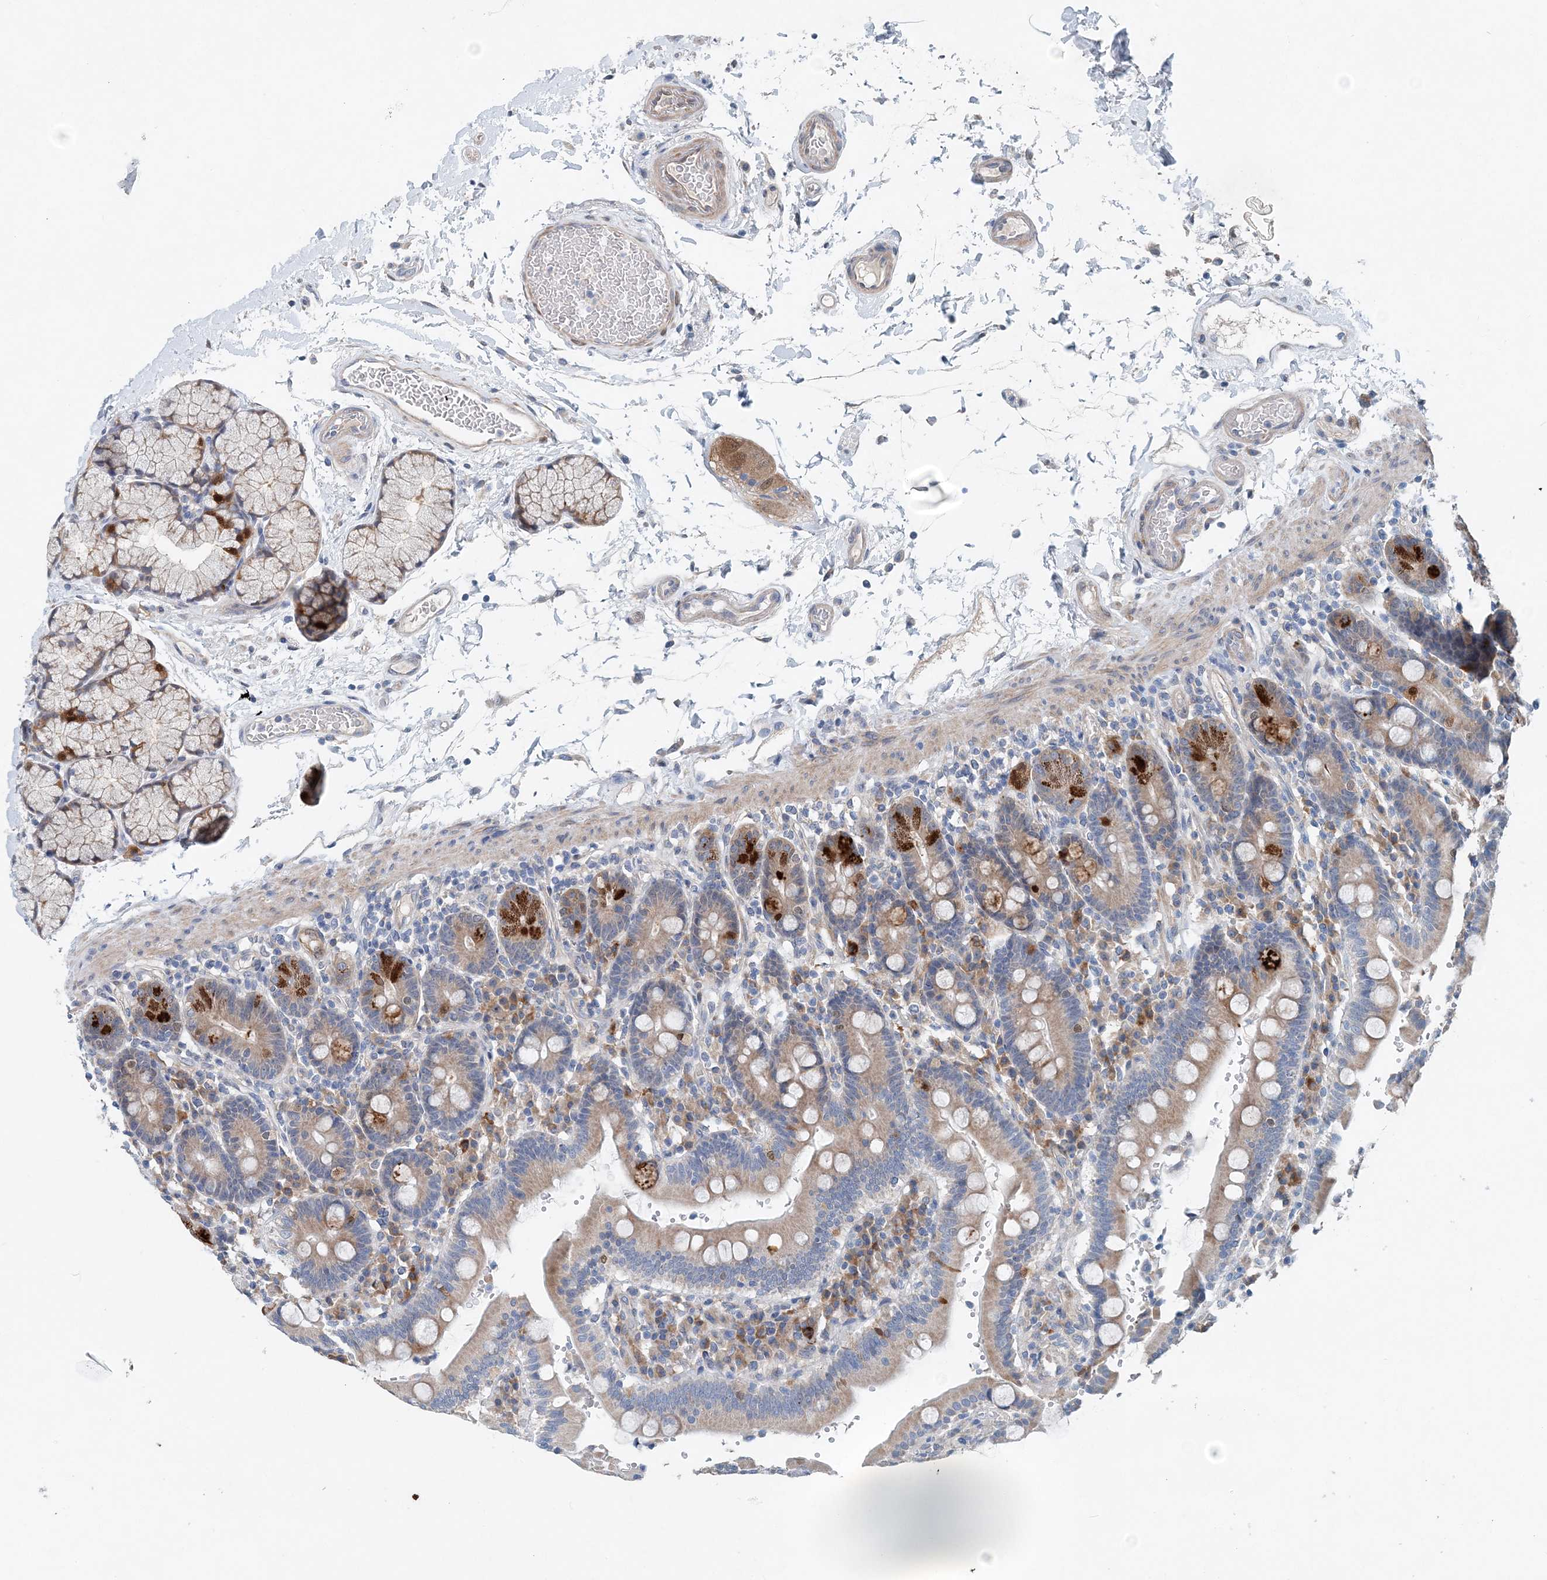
{"staining": {"intensity": "strong", "quantity": "<25%", "location": "cytoplasmic/membranous"}, "tissue": "duodenum", "cell_type": "Glandular cells", "image_type": "normal", "snomed": [{"axis": "morphology", "description": "Normal tissue, NOS"}, {"axis": "topography", "description": "Small intestine, NOS"}], "caption": "Normal duodenum exhibits strong cytoplasmic/membranous staining in about <25% of glandular cells.", "gene": "PFN2", "patient": {"sex": "female", "age": 71}}